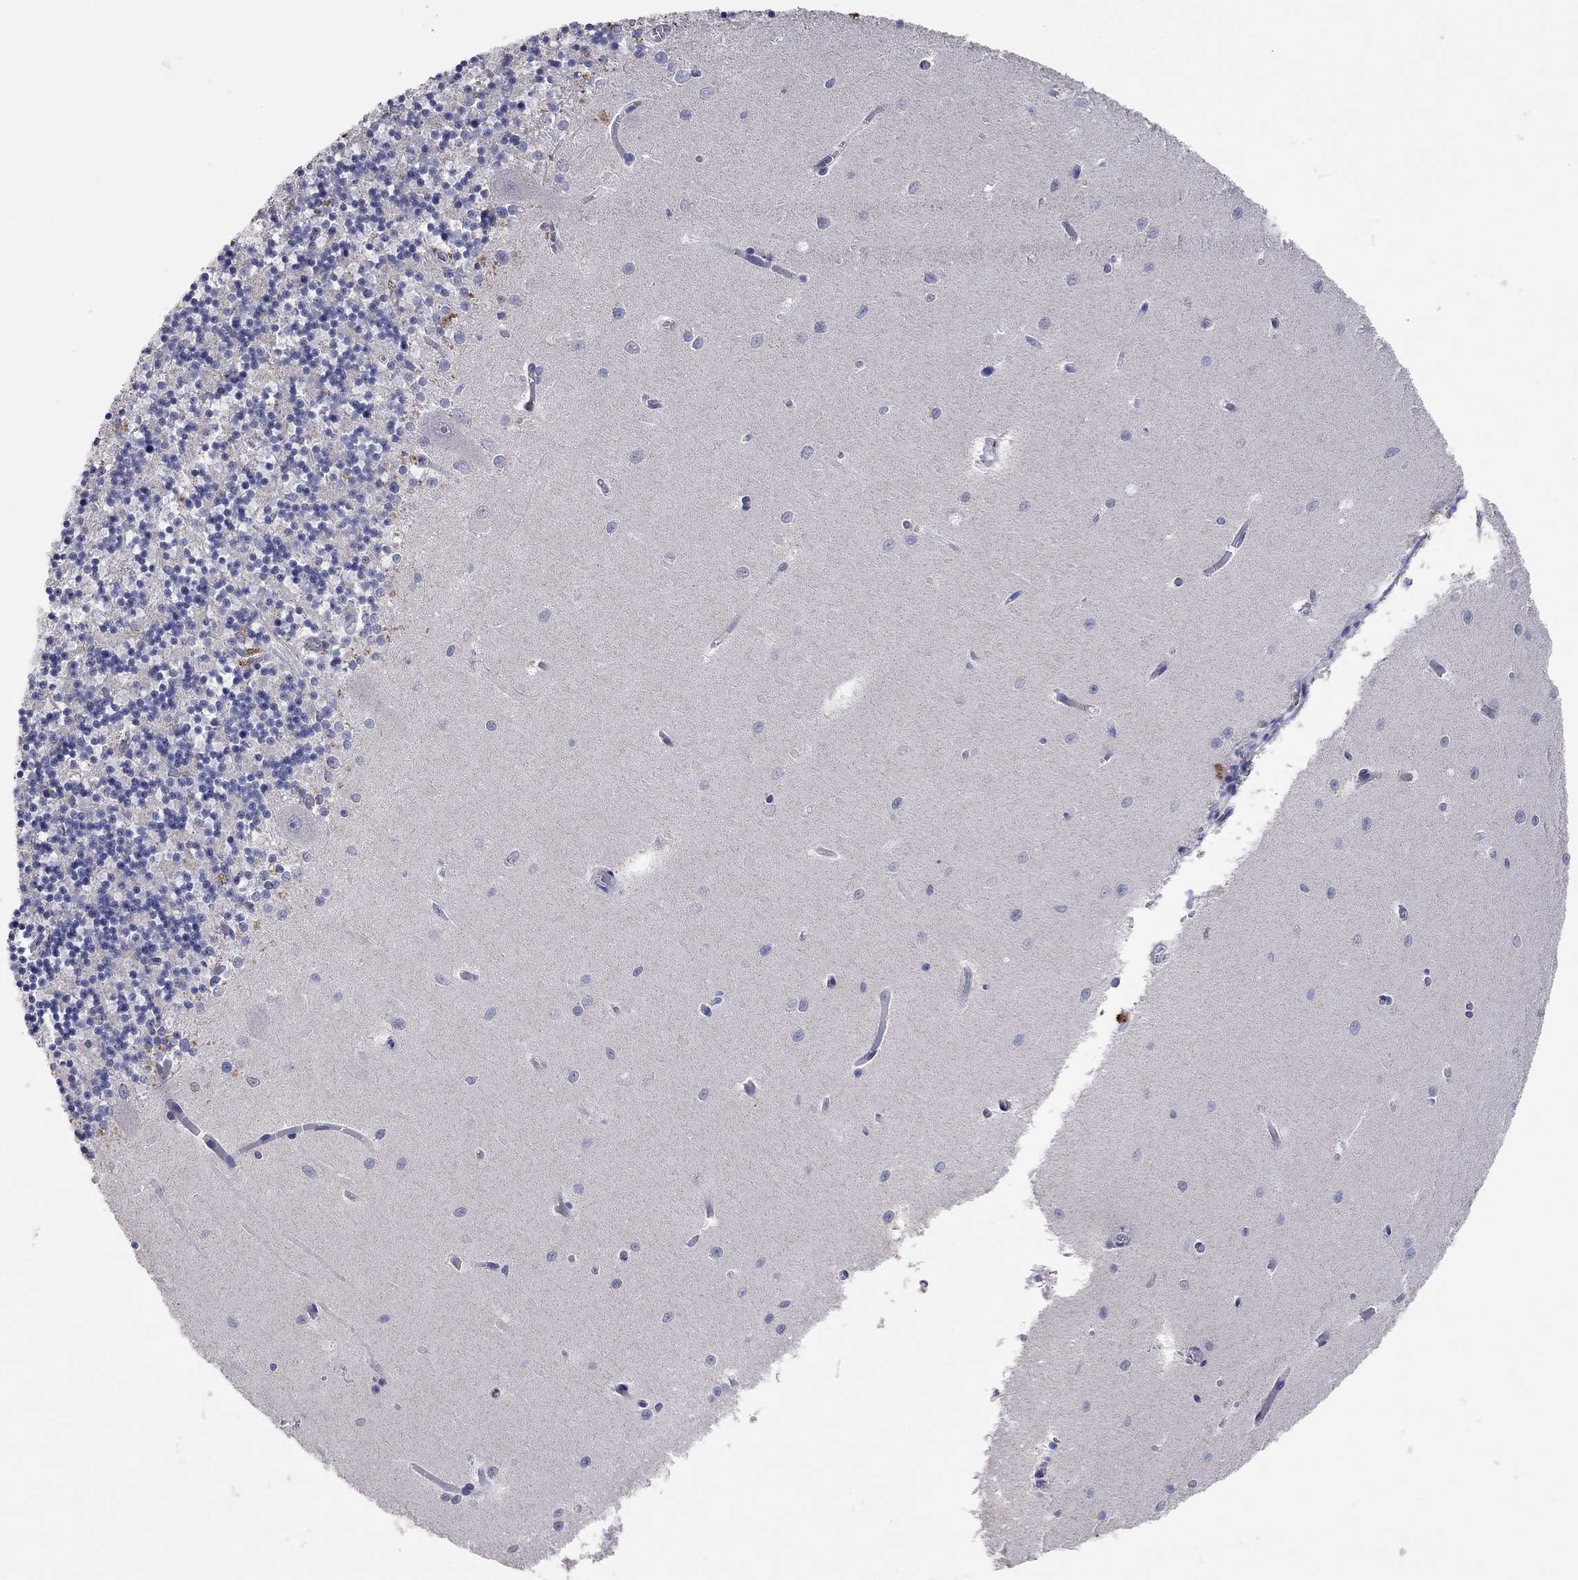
{"staining": {"intensity": "negative", "quantity": "none", "location": "none"}, "tissue": "cerebellum", "cell_type": "Cells in granular layer", "image_type": "normal", "snomed": [{"axis": "morphology", "description": "Normal tissue, NOS"}, {"axis": "topography", "description": "Cerebellum"}], "caption": "Photomicrograph shows no significant protein positivity in cells in granular layer of normal cerebellum.", "gene": "MMP13", "patient": {"sex": "female", "age": 64}}